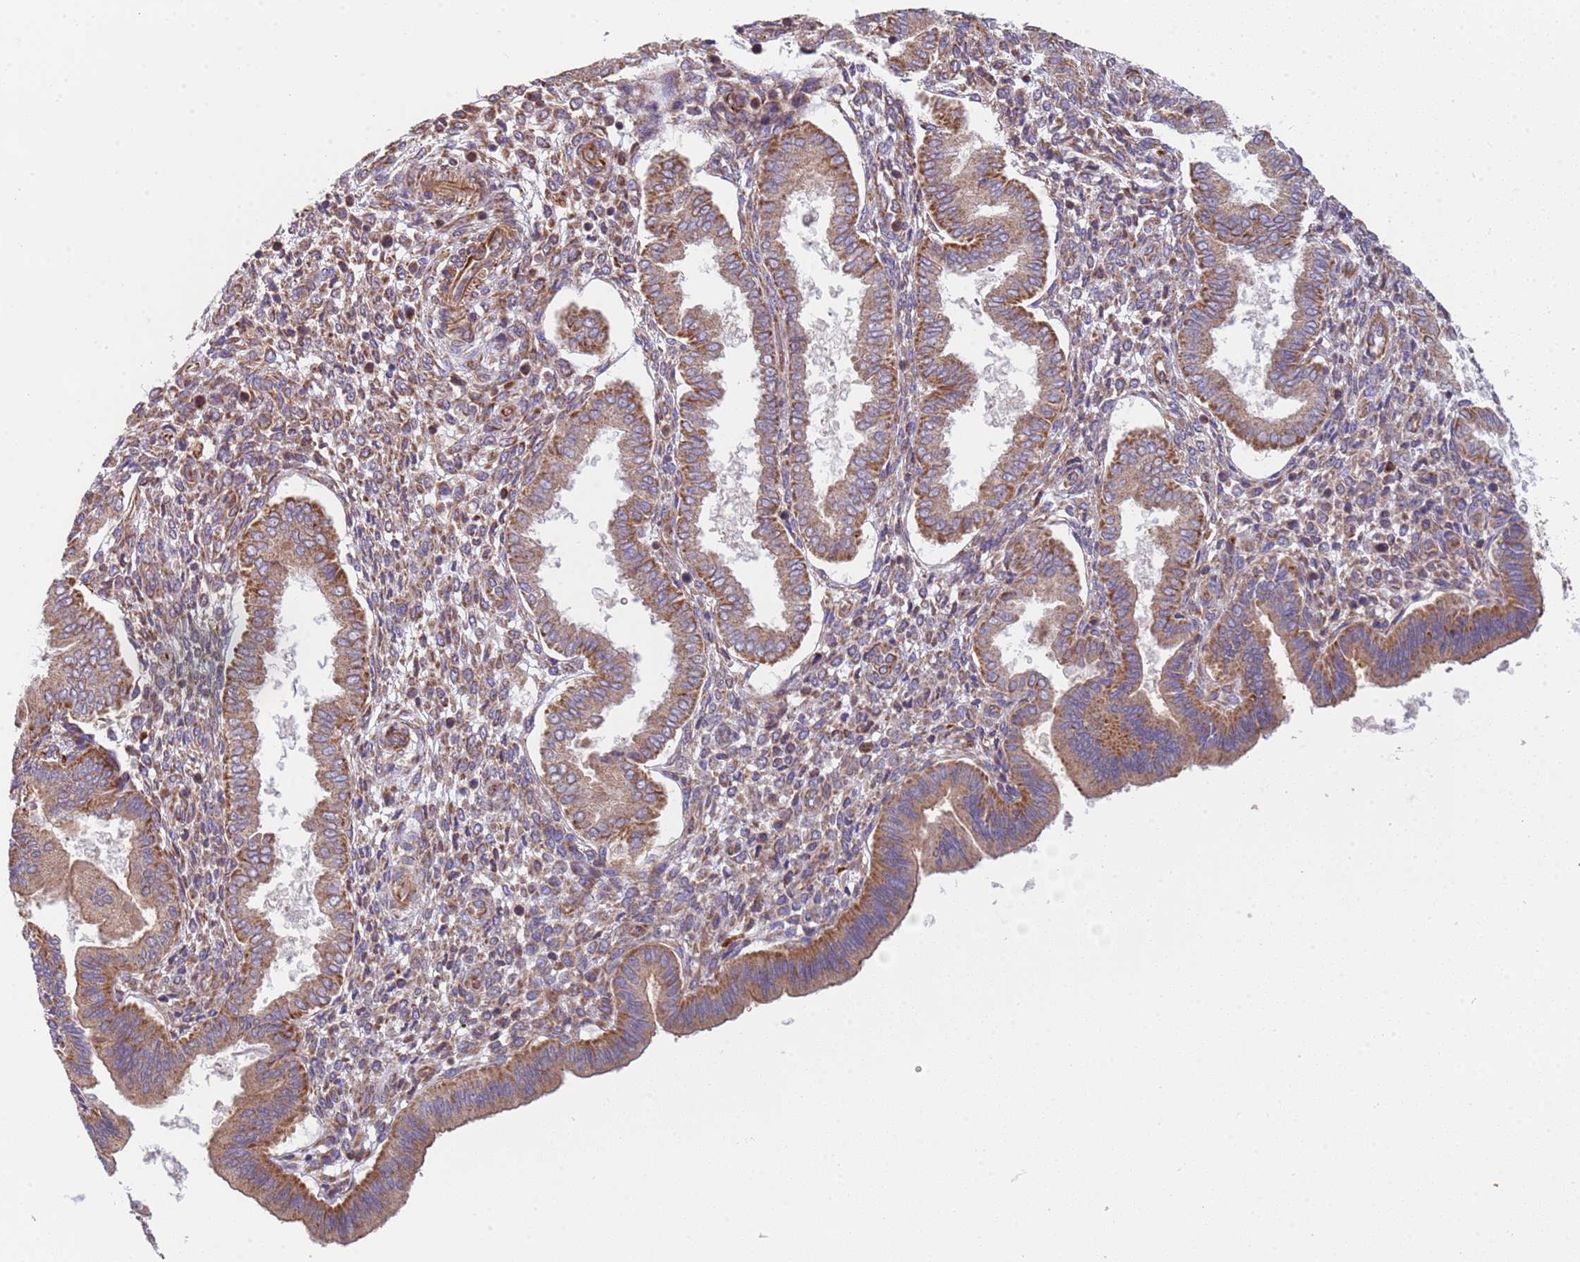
{"staining": {"intensity": "weak", "quantity": "25%-75%", "location": "cytoplasmic/membranous"}, "tissue": "endometrium", "cell_type": "Cells in endometrial stroma", "image_type": "normal", "snomed": [{"axis": "morphology", "description": "Normal tissue, NOS"}, {"axis": "topography", "description": "Endometrium"}], "caption": "Cells in endometrial stroma show low levels of weak cytoplasmic/membranous positivity in about 25%-75% of cells in benign endometrium.", "gene": "NUDT12", "patient": {"sex": "female", "age": 24}}